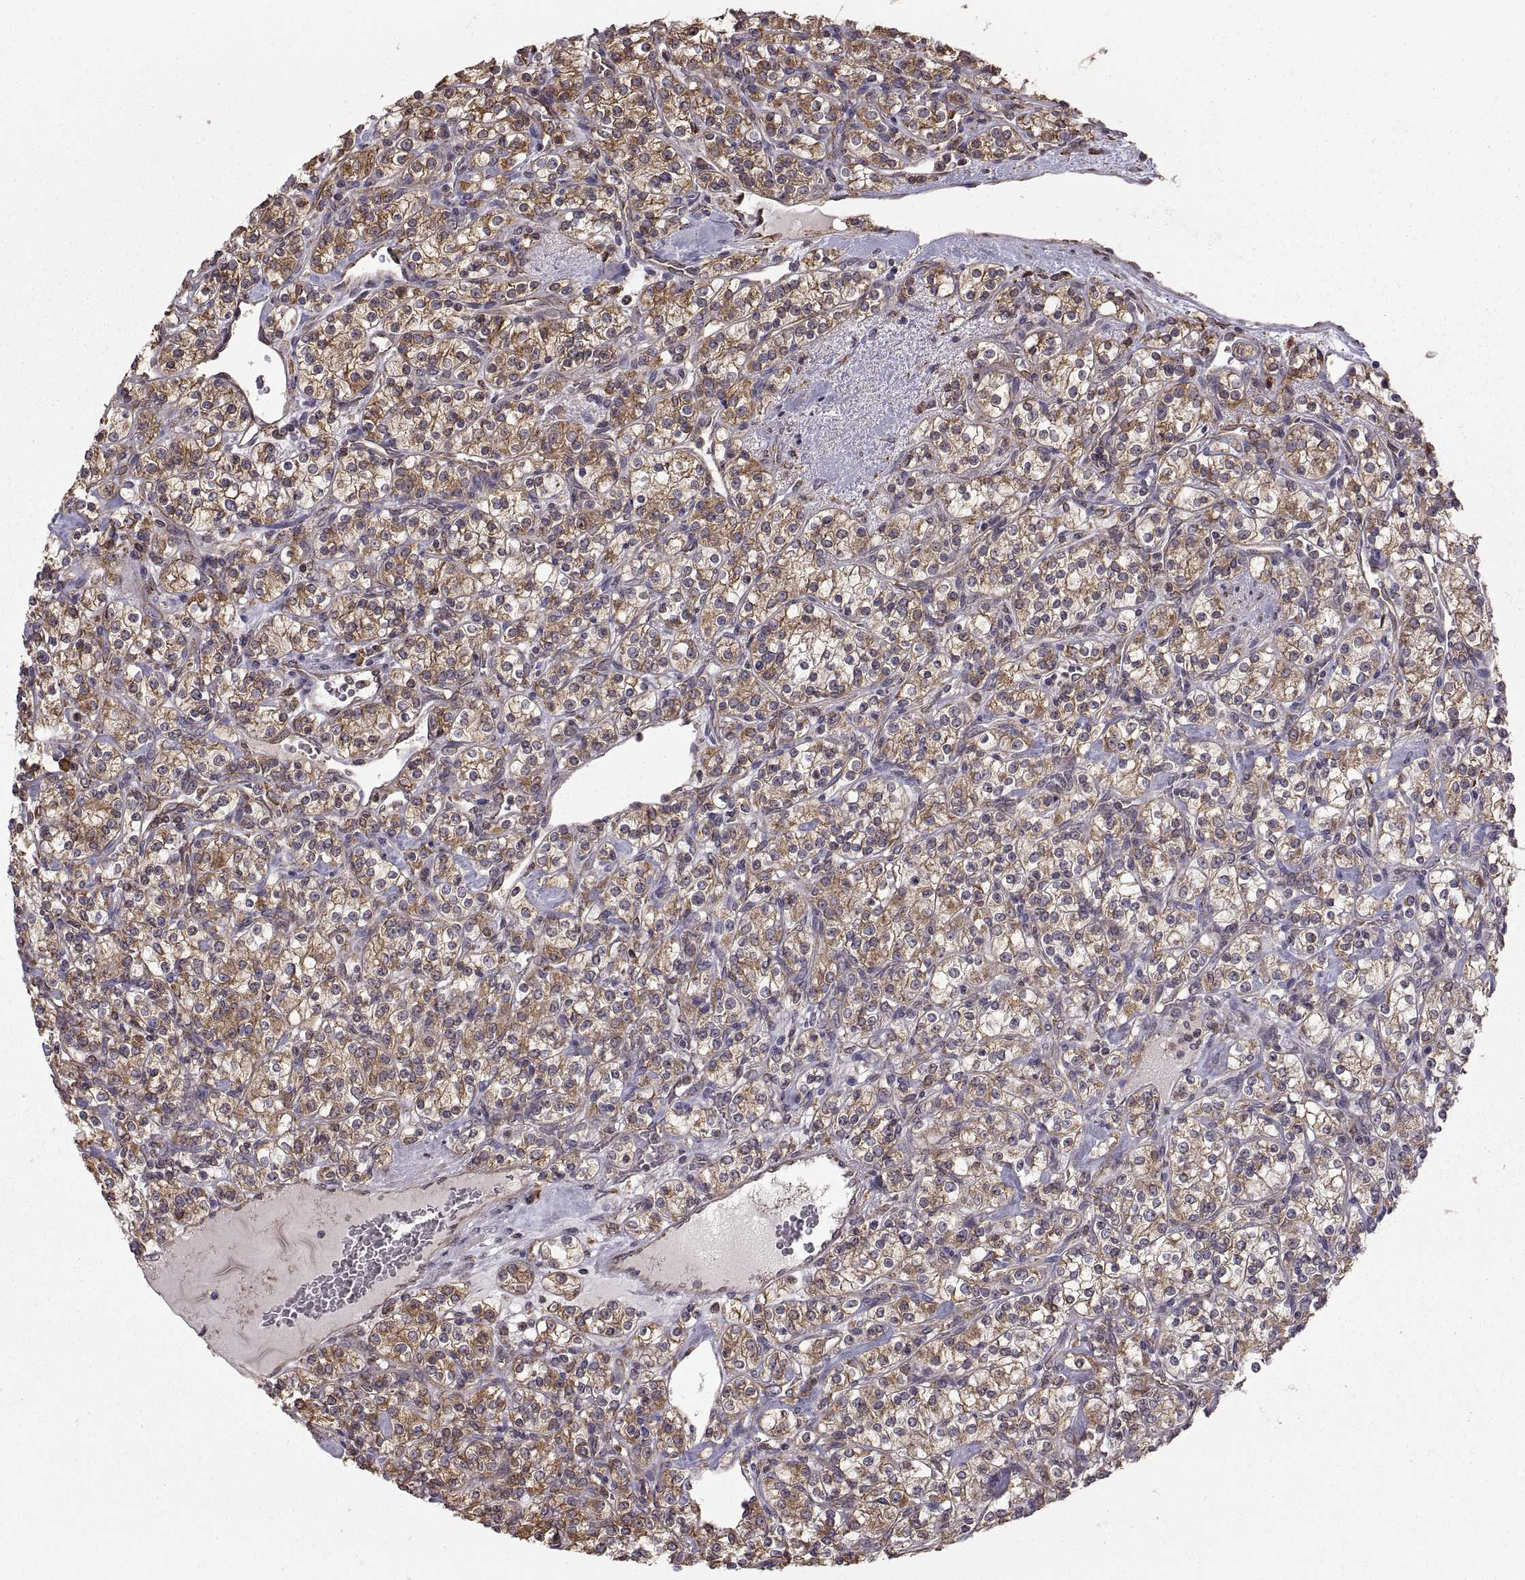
{"staining": {"intensity": "moderate", "quantity": "25%-75%", "location": "cytoplasmic/membranous"}, "tissue": "renal cancer", "cell_type": "Tumor cells", "image_type": "cancer", "snomed": [{"axis": "morphology", "description": "Adenocarcinoma, NOS"}, {"axis": "topography", "description": "Kidney"}], "caption": "IHC (DAB) staining of human adenocarcinoma (renal) reveals moderate cytoplasmic/membranous protein expression in approximately 25%-75% of tumor cells. (DAB = brown stain, brightfield microscopy at high magnification).", "gene": "PDIA3", "patient": {"sex": "male", "age": 77}}